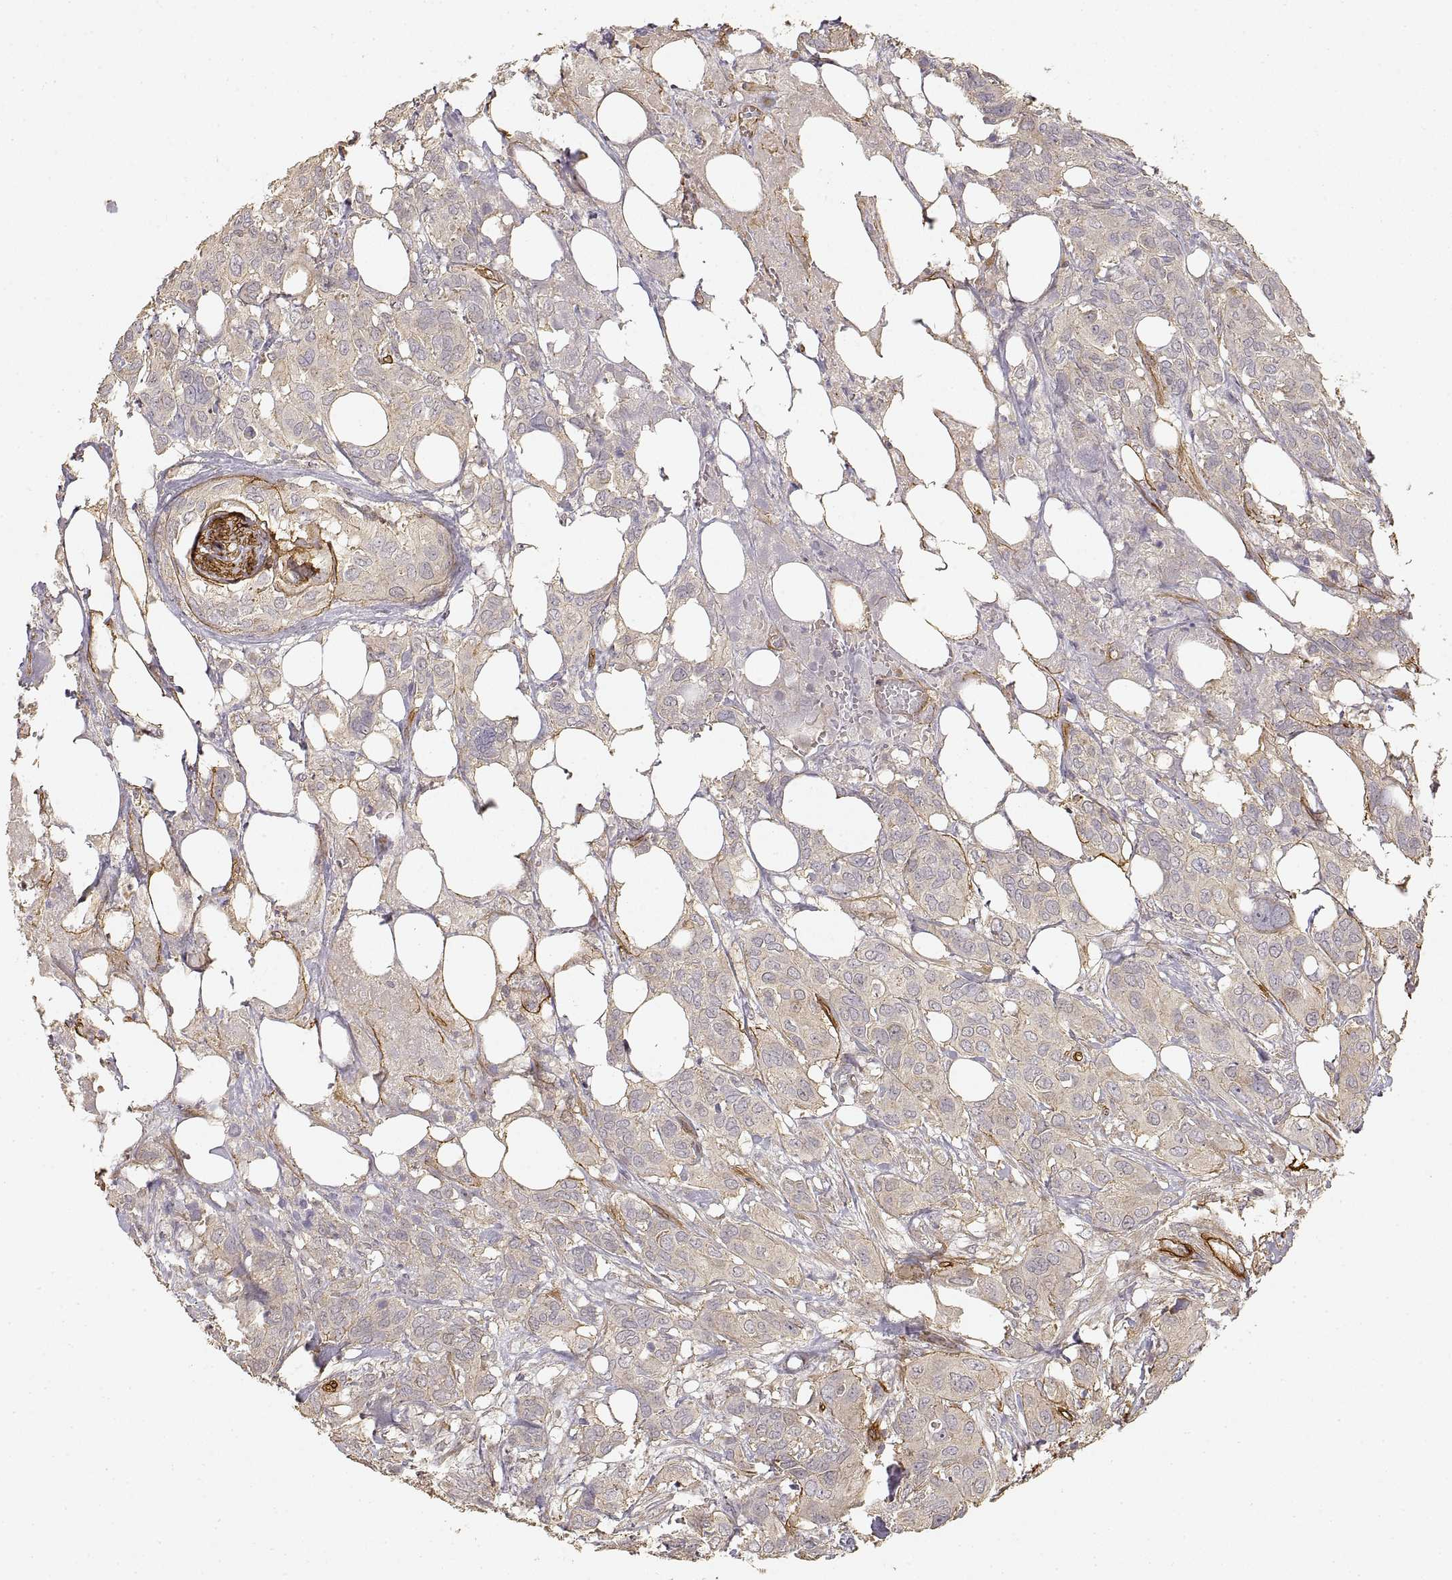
{"staining": {"intensity": "weak", "quantity": "25%-75%", "location": "cytoplasmic/membranous"}, "tissue": "urothelial cancer", "cell_type": "Tumor cells", "image_type": "cancer", "snomed": [{"axis": "morphology", "description": "Urothelial carcinoma, NOS"}, {"axis": "morphology", "description": "Urothelial carcinoma, High grade"}, {"axis": "topography", "description": "Urinary bladder"}], "caption": "A photomicrograph showing weak cytoplasmic/membranous positivity in about 25%-75% of tumor cells in high-grade urothelial carcinoma, as visualized by brown immunohistochemical staining.", "gene": "LAMA4", "patient": {"sex": "male", "age": 63}}